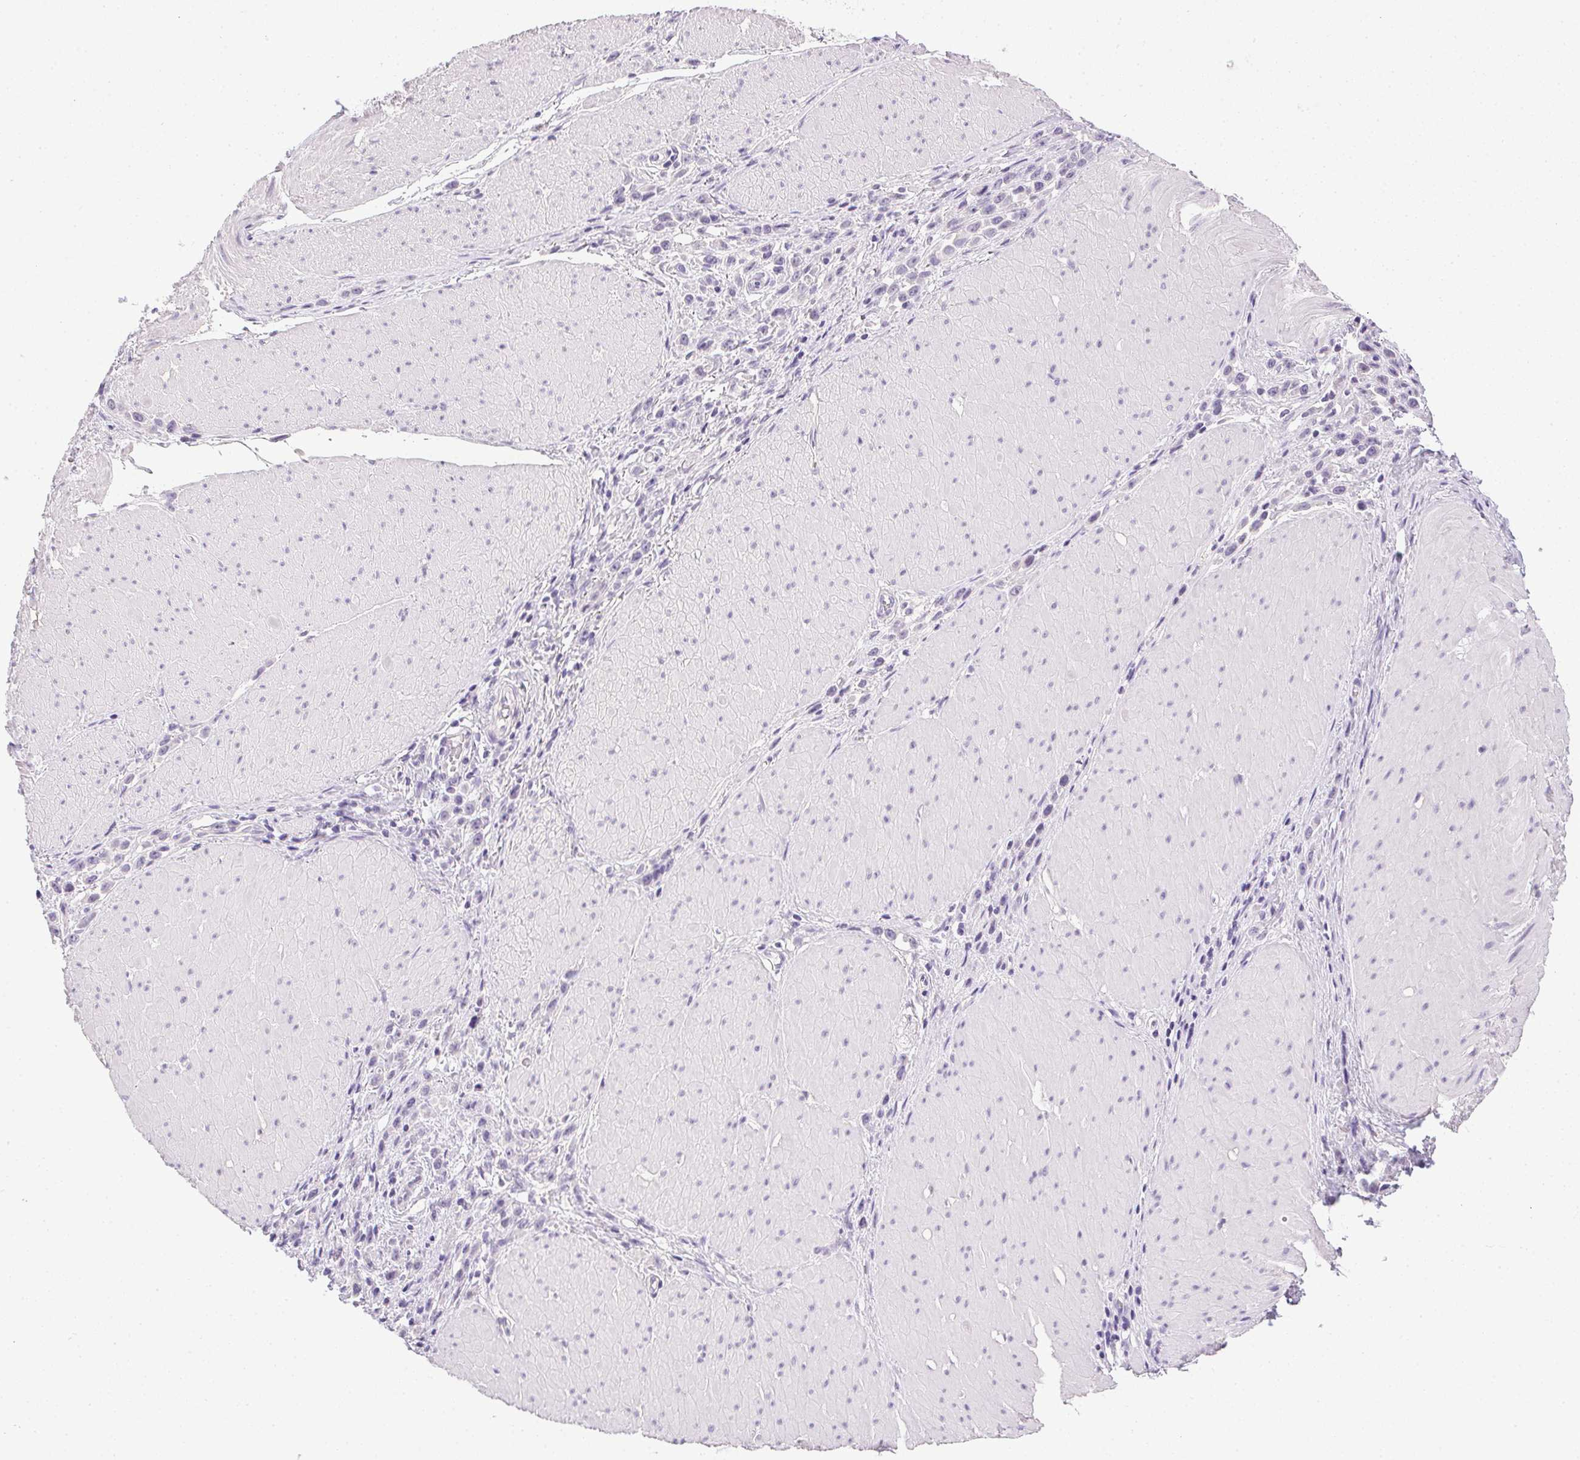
{"staining": {"intensity": "negative", "quantity": "none", "location": "none"}, "tissue": "stomach cancer", "cell_type": "Tumor cells", "image_type": "cancer", "snomed": [{"axis": "morphology", "description": "Adenocarcinoma, NOS"}, {"axis": "topography", "description": "Stomach"}], "caption": "Immunohistochemical staining of stomach cancer (adenocarcinoma) displays no significant positivity in tumor cells.", "gene": "PRL", "patient": {"sex": "male", "age": 47}}